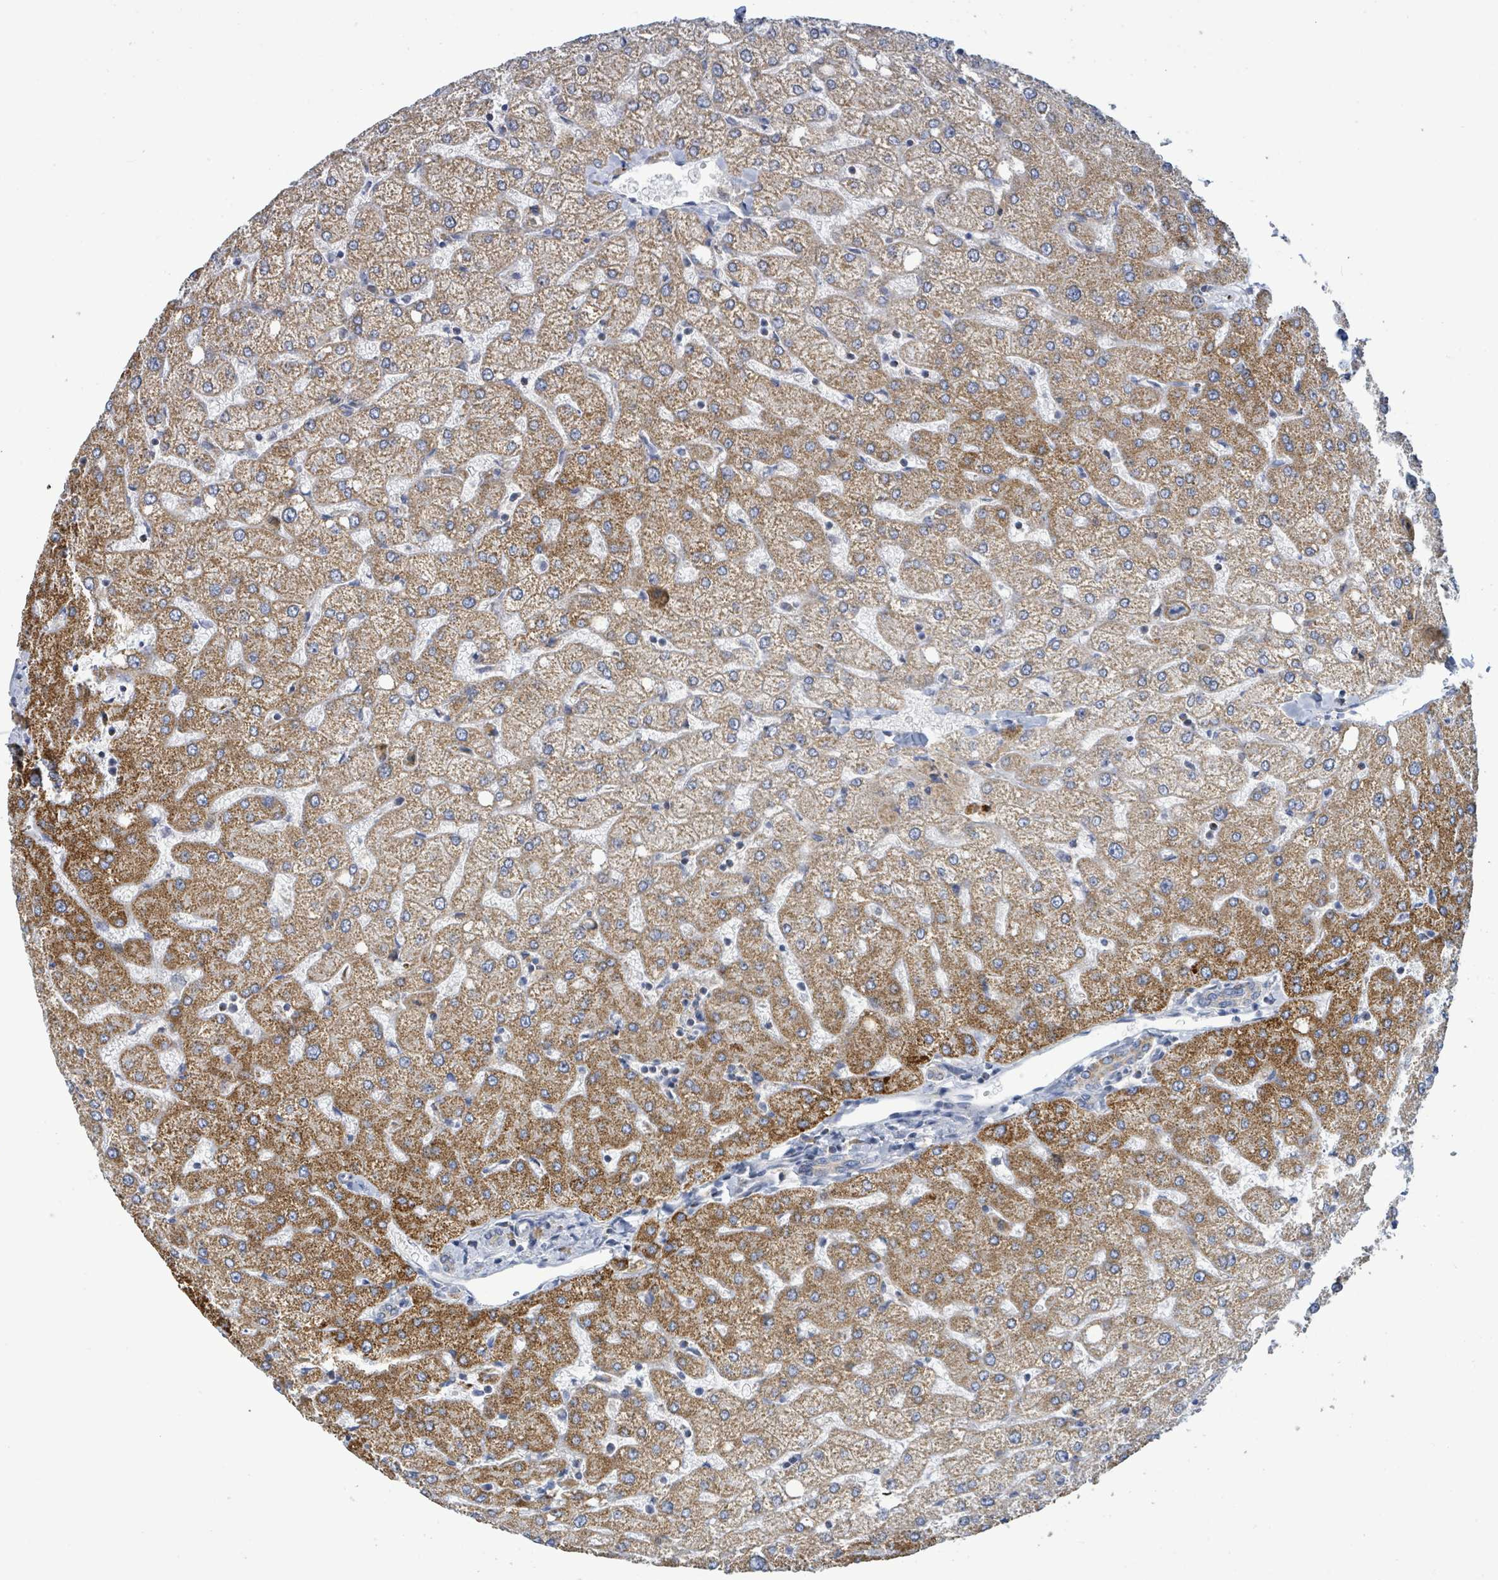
{"staining": {"intensity": "negative", "quantity": "none", "location": "none"}, "tissue": "liver", "cell_type": "Cholangiocytes", "image_type": "normal", "snomed": [{"axis": "morphology", "description": "Normal tissue, NOS"}, {"axis": "topography", "description": "Liver"}], "caption": "This is an immunohistochemistry photomicrograph of normal liver. There is no staining in cholangiocytes.", "gene": "SUCLG2", "patient": {"sex": "female", "age": 54}}